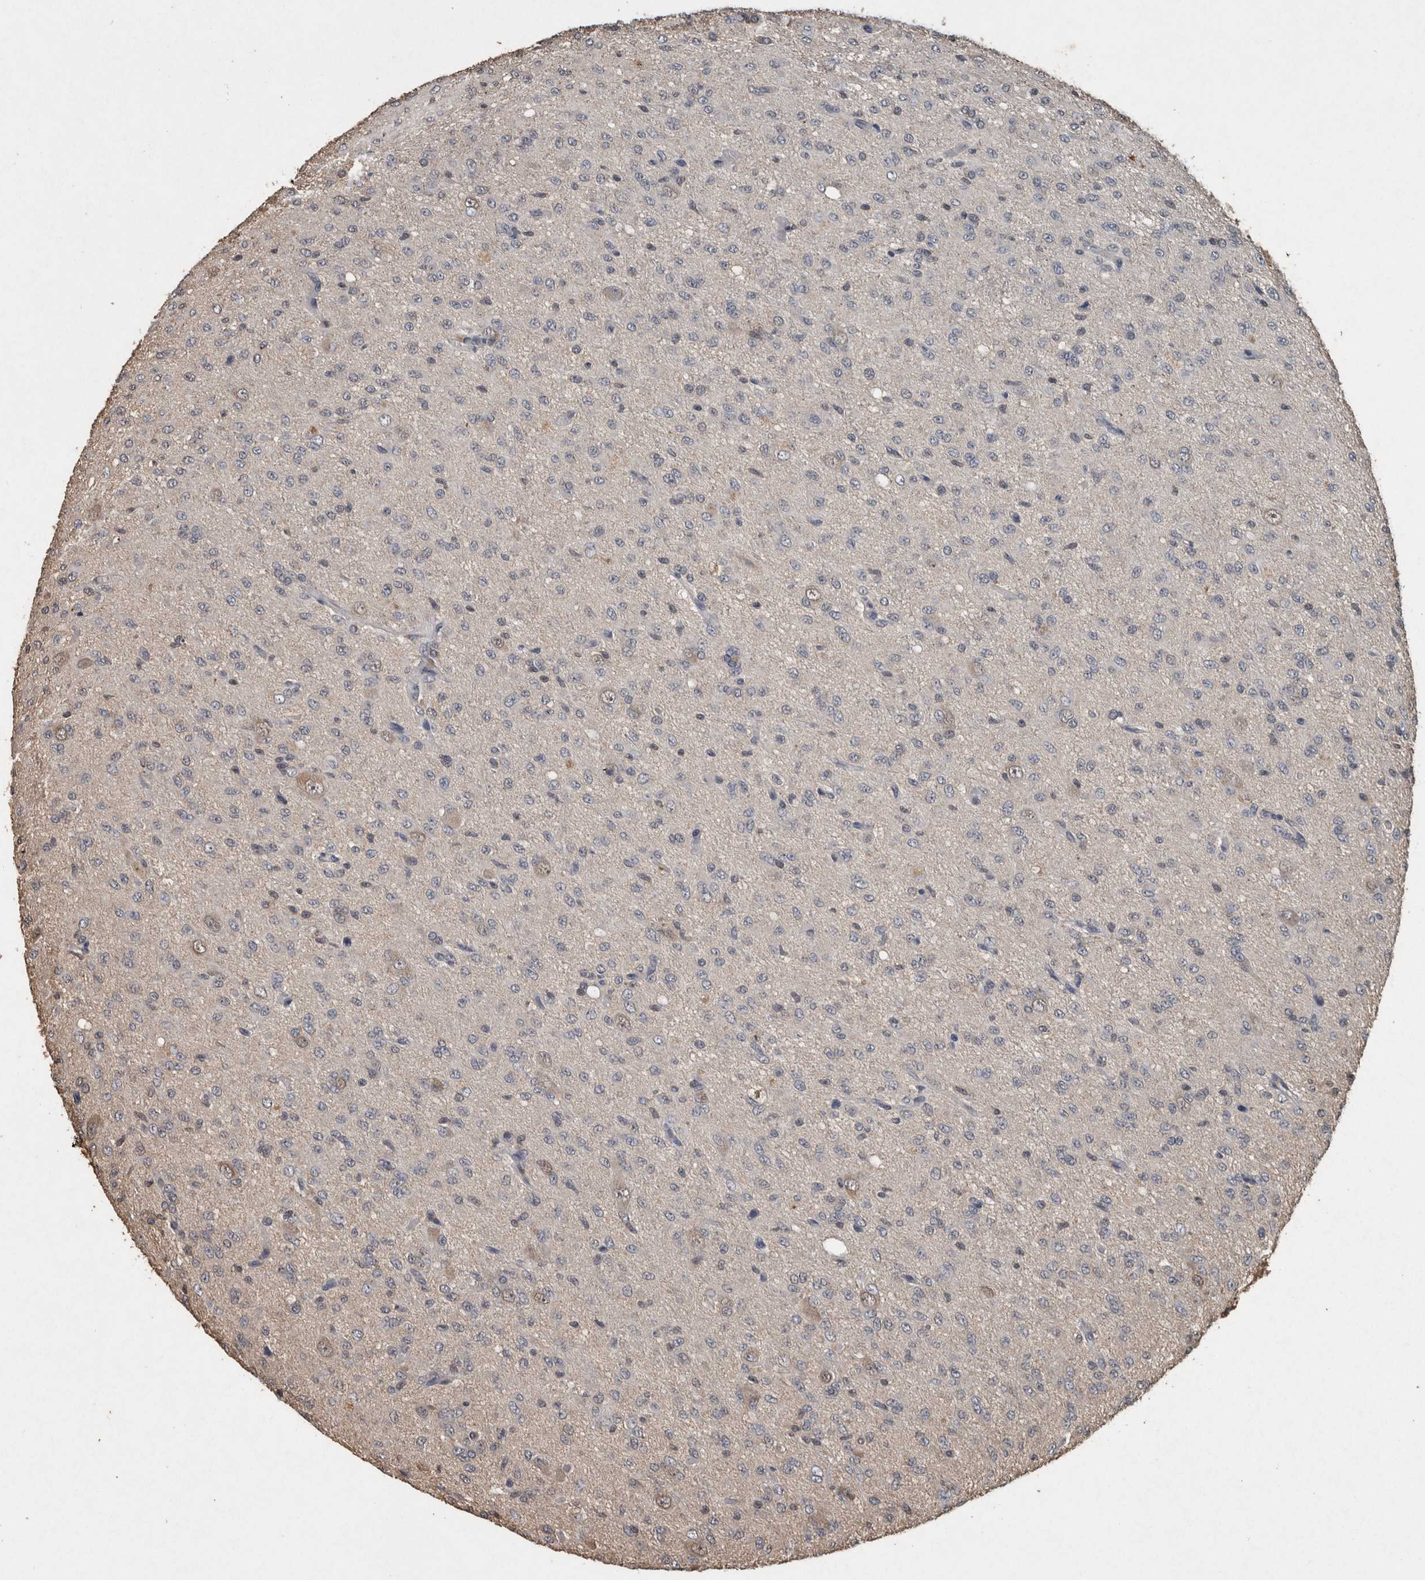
{"staining": {"intensity": "negative", "quantity": "none", "location": "none"}, "tissue": "glioma", "cell_type": "Tumor cells", "image_type": "cancer", "snomed": [{"axis": "morphology", "description": "Glioma, malignant, High grade"}, {"axis": "topography", "description": "Brain"}], "caption": "The immunohistochemistry photomicrograph has no significant positivity in tumor cells of malignant glioma (high-grade) tissue.", "gene": "FGFRL1", "patient": {"sex": "female", "age": 59}}